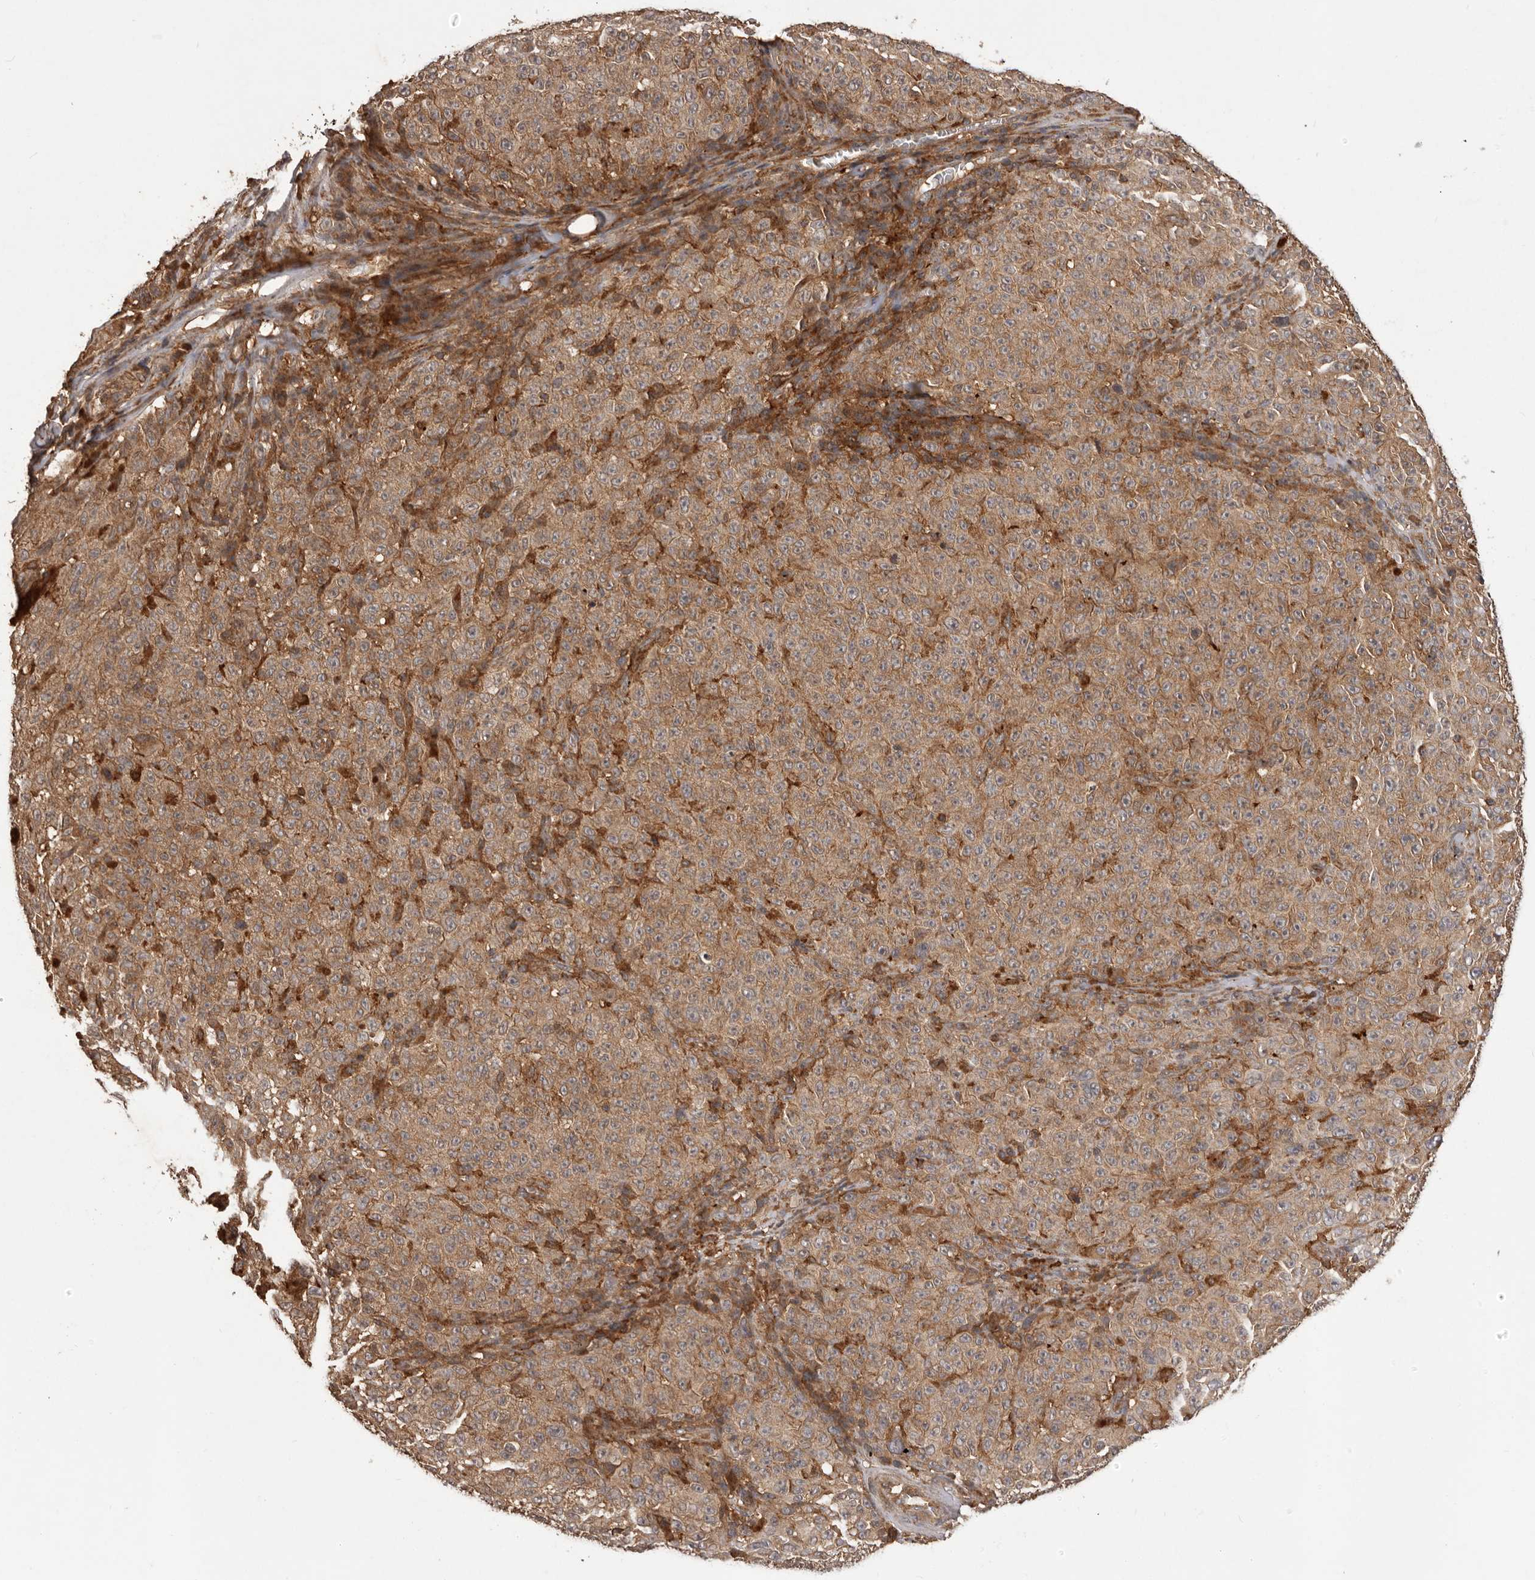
{"staining": {"intensity": "moderate", "quantity": ">75%", "location": "cytoplasmic/membranous"}, "tissue": "melanoma", "cell_type": "Tumor cells", "image_type": "cancer", "snomed": [{"axis": "morphology", "description": "Malignant melanoma, NOS"}, {"axis": "topography", "description": "Skin"}], "caption": "This histopathology image demonstrates IHC staining of human melanoma, with medium moderate cytoplasmic/membranous staining in approximately >75% of tumor cells.", "gene": "SLC22A3", "patient": {"sex": "female", "age": 82}}